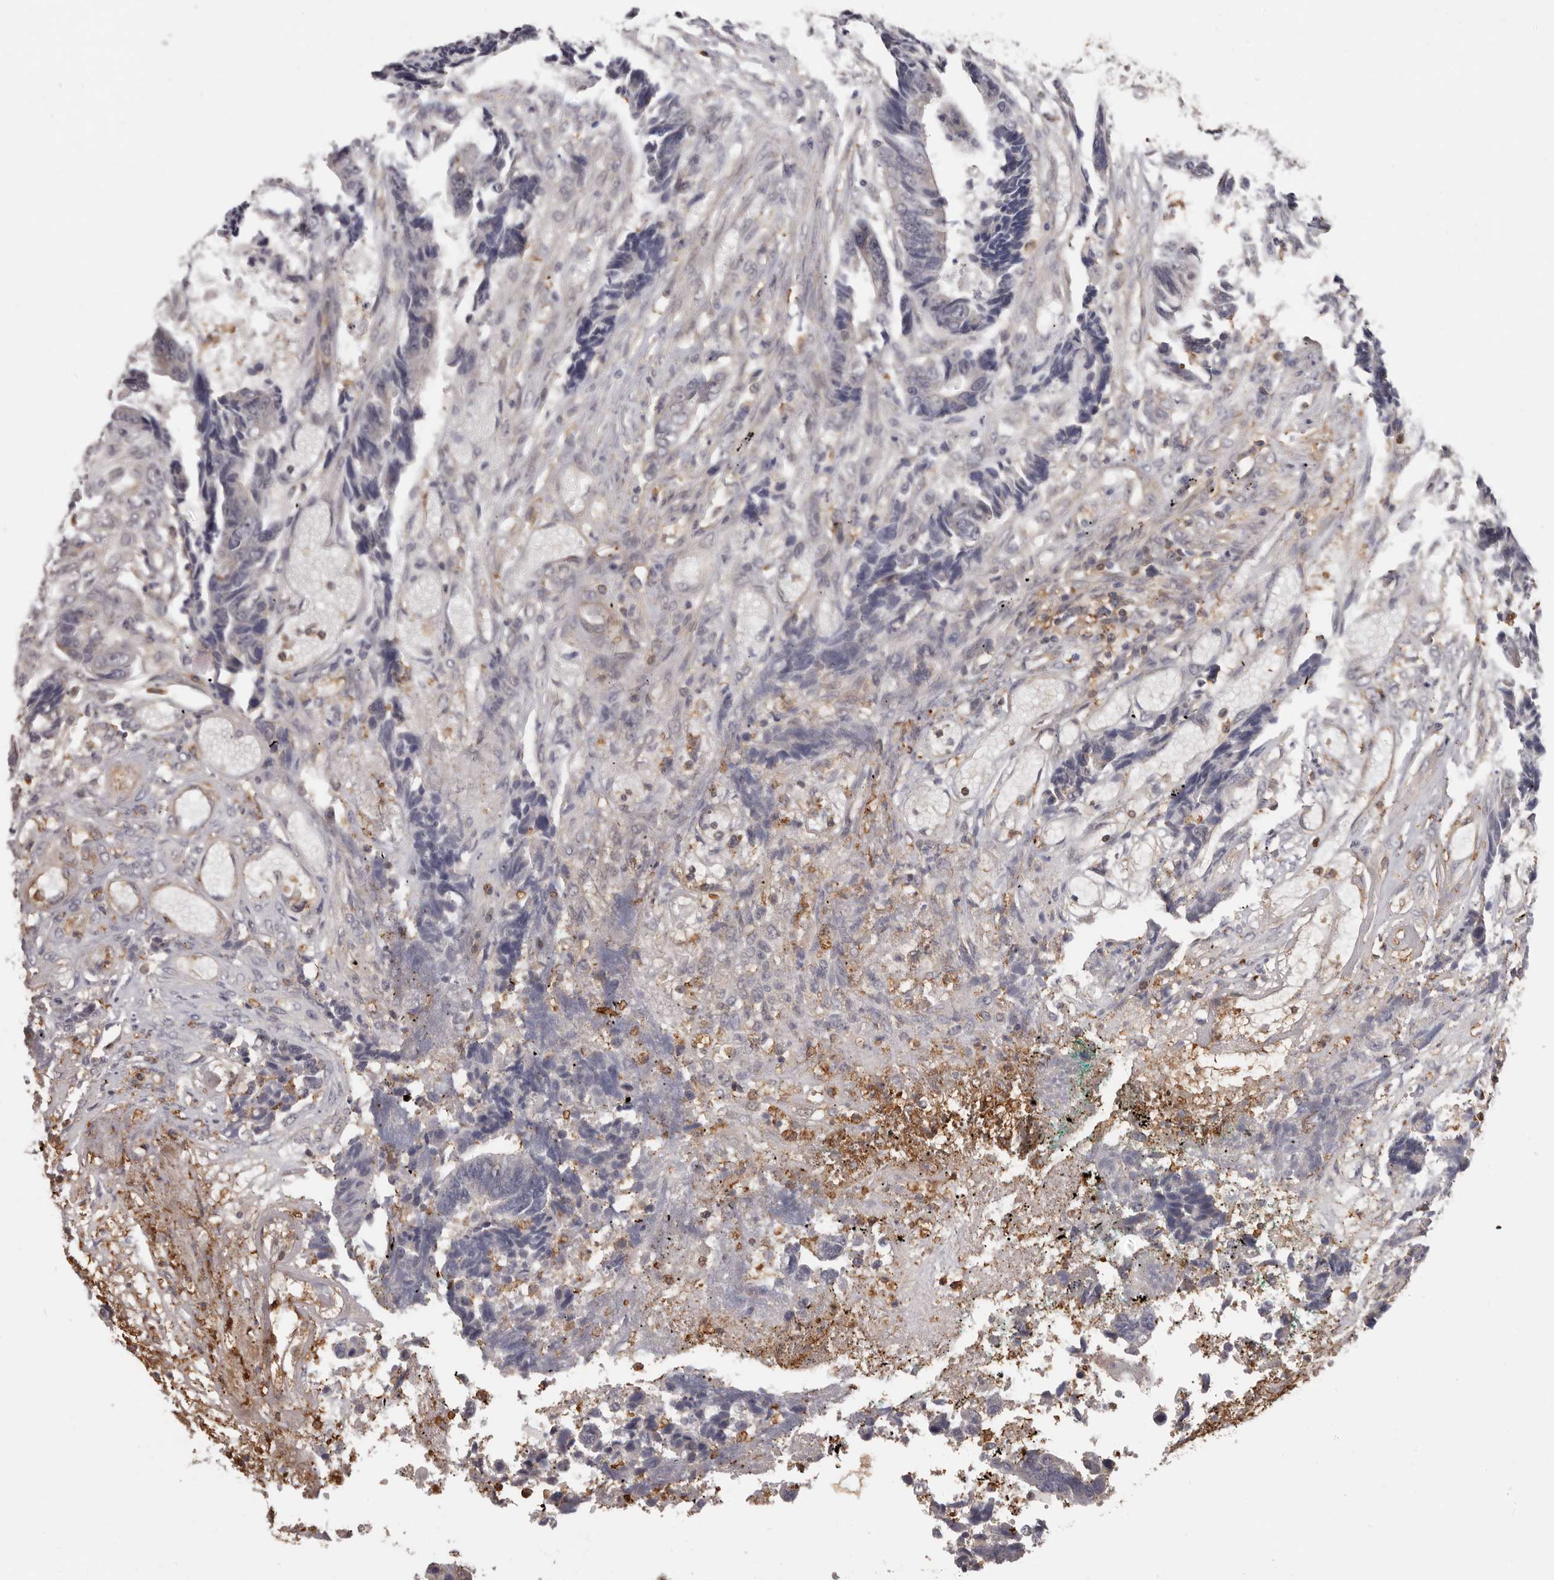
{"staining": {"intensity": "negative", "quantity": "none", "location": "none"}, "tissue": "colorectal cancer", "cell_type": "Tumor cells", "image_type": "cancer", "snomed": [{"axis": "morphology", "description": "Adenocarcinoma, NOS"}, {"axis": "topography", "description": "Rectum"}], "caption": "DAB immunohistochemical staining of human colorectal cancer (adenocarcinoma) demonstrates no significant expression in tumor cells.", "gene": "PRR12", "patient": {"sex": "male", "age": 84}}